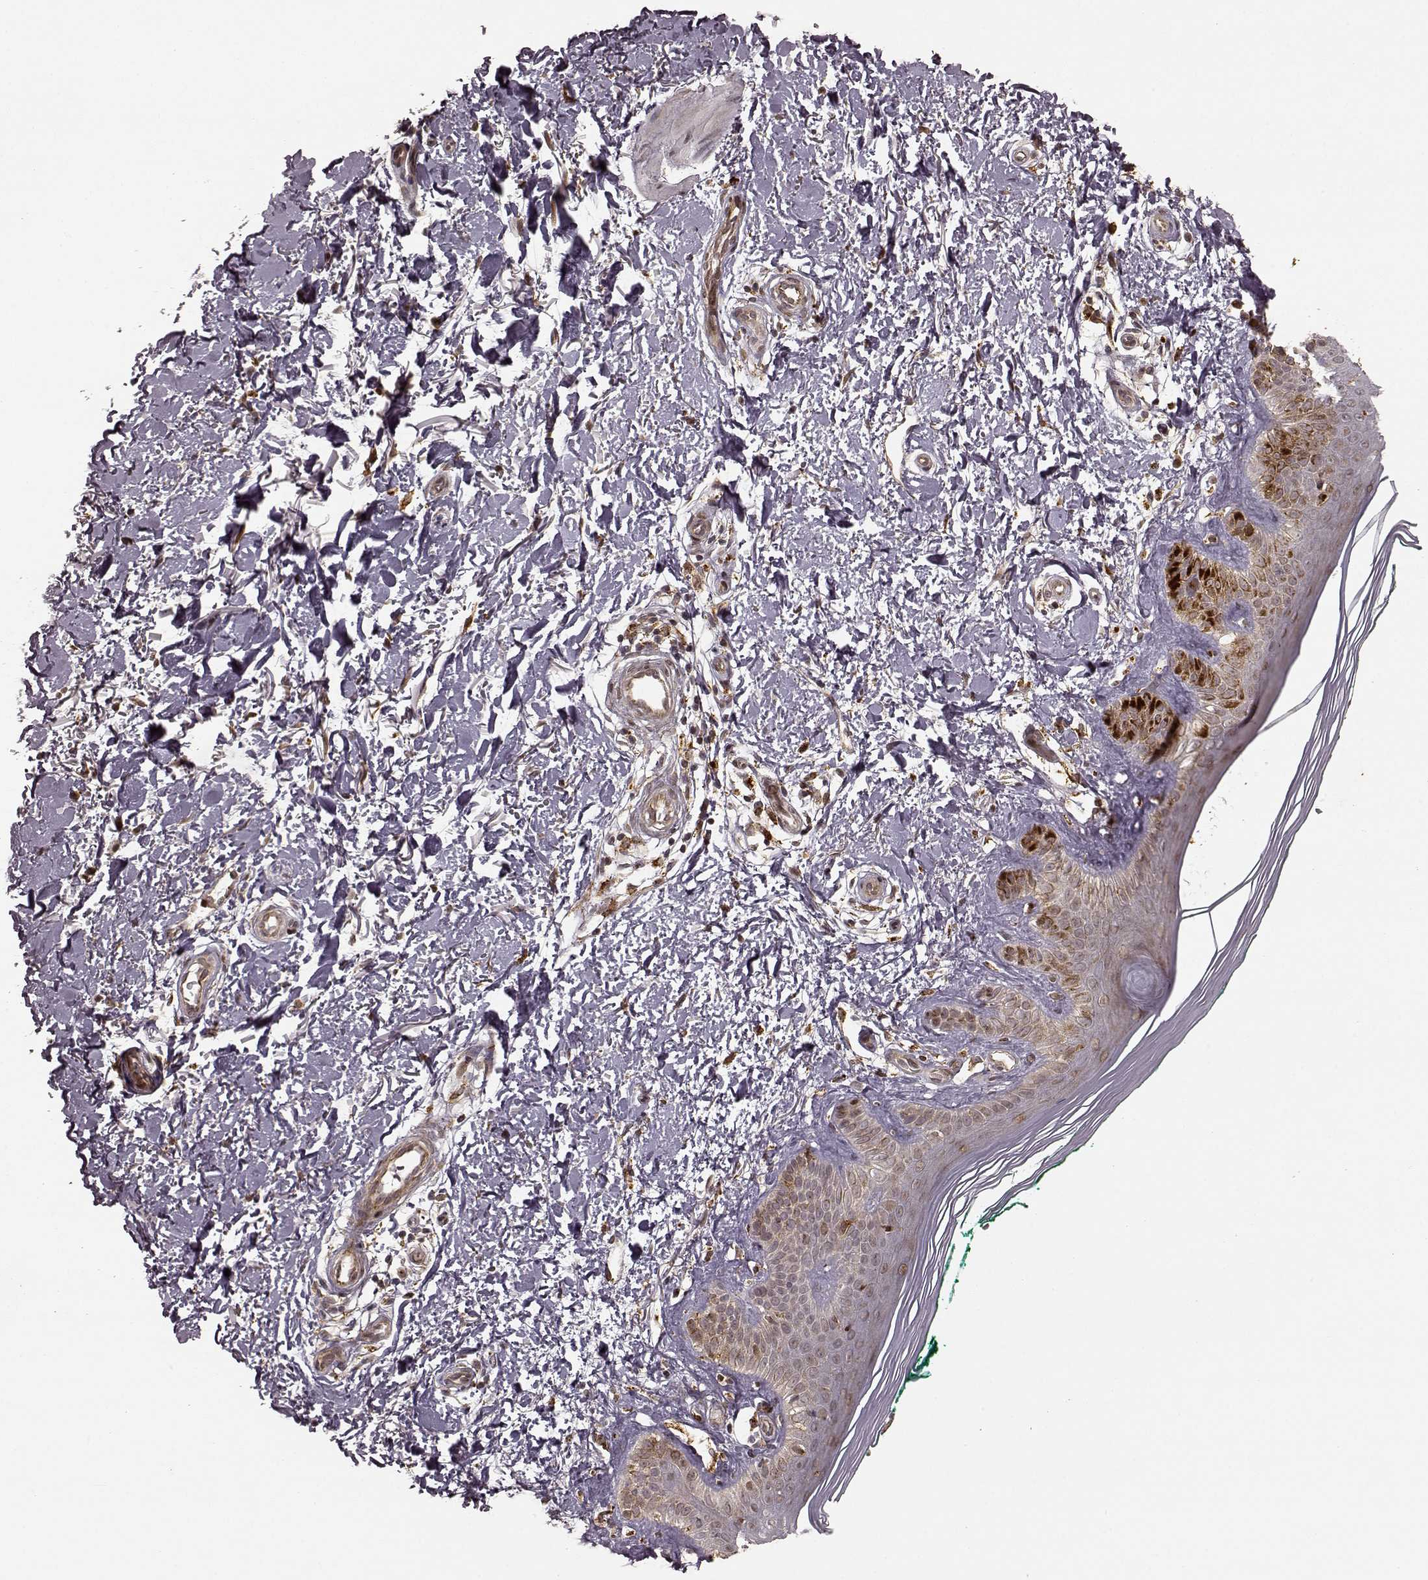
{"staining": {"intensity": "moderate", "quantity": "25%-75%", "location": "cytoplasmic/membranous"}, "tissue": "skin", "cell_type": "Fibroblasts", "image_type": "normal", "snomed": [{"axis": "morphology", "description": "Normal tissue, NOS"}, {"axis": "morphology", "description": "Inflammation, NOS"}, {"axis": "morphology", "description": "Fibrosis, NOS"}, {"axis": "topography", "description": "Skin"}], "caption": "Approximately 25%-75% of fibroblasts in benign human skin reveal moderate cytoplasmic/membranous protein expression as visualized by brown immunohistochemical staining.", "gene": "SLC12A9", "patient": {"sex": "male", "age": 71}}